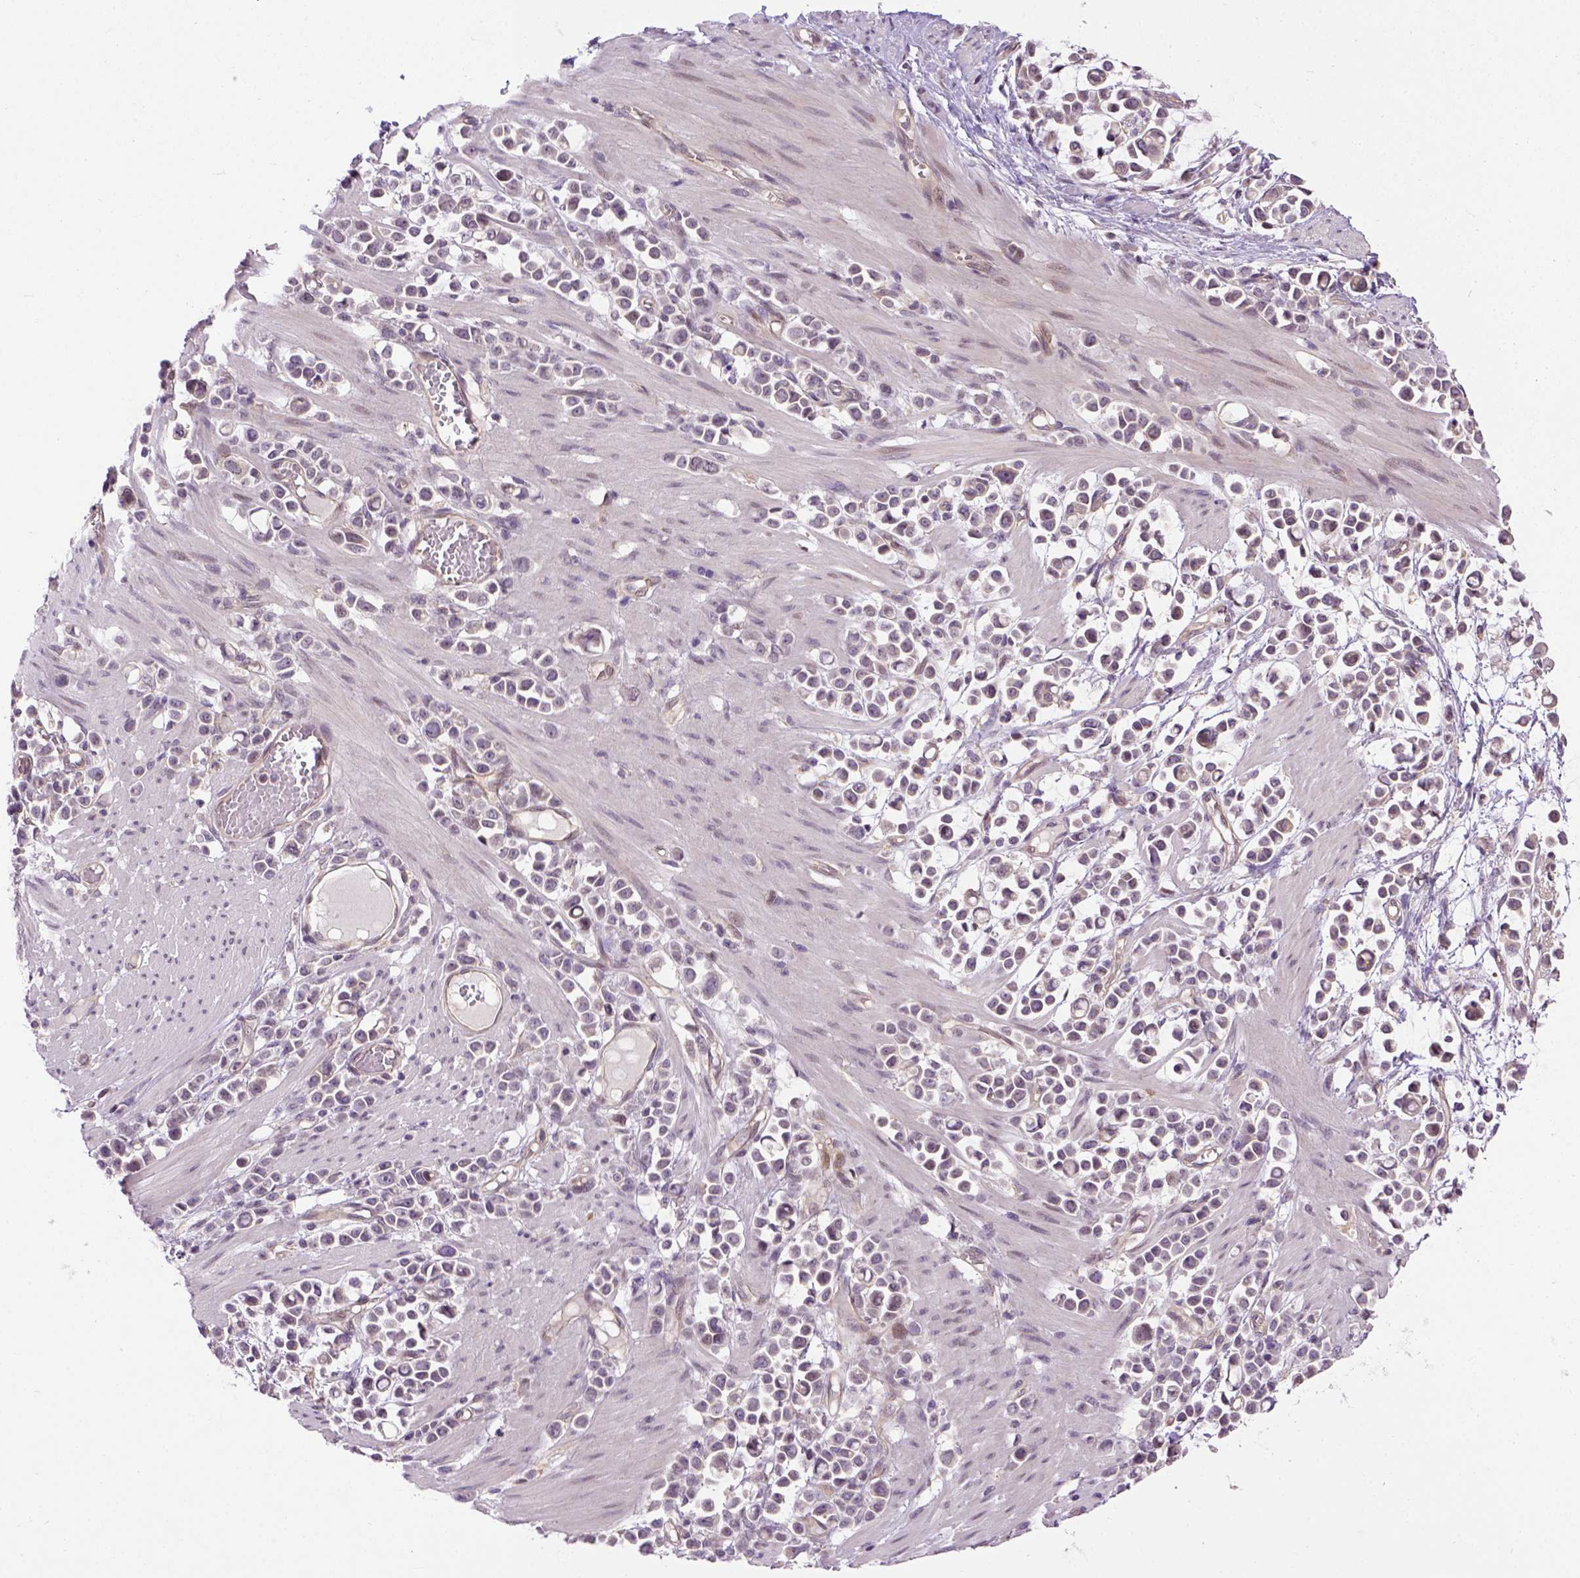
{"staining": {"intensity": "negative", "quantity": "none", "location": "none"}, "tissue": "stomach cancer", "cell_type": "Tumor cells", "image_type": "cancer", "snomed": [{"axis": "morphology", "description": "Adenocarcinoma, NOS"}, {"axis": "topography", "description": "Stomach"}], "caption": "High magnification brightfield microscopy of stomach cancer (adenocarcinoma) stained with DAB (3,3'-diaminobenzidine) (brown) and counterstained with hematoxylin (blue): tumor cells show no significant positivity.", "gene": "KAZN", "patient": {"sex": "male", "age": 82}}